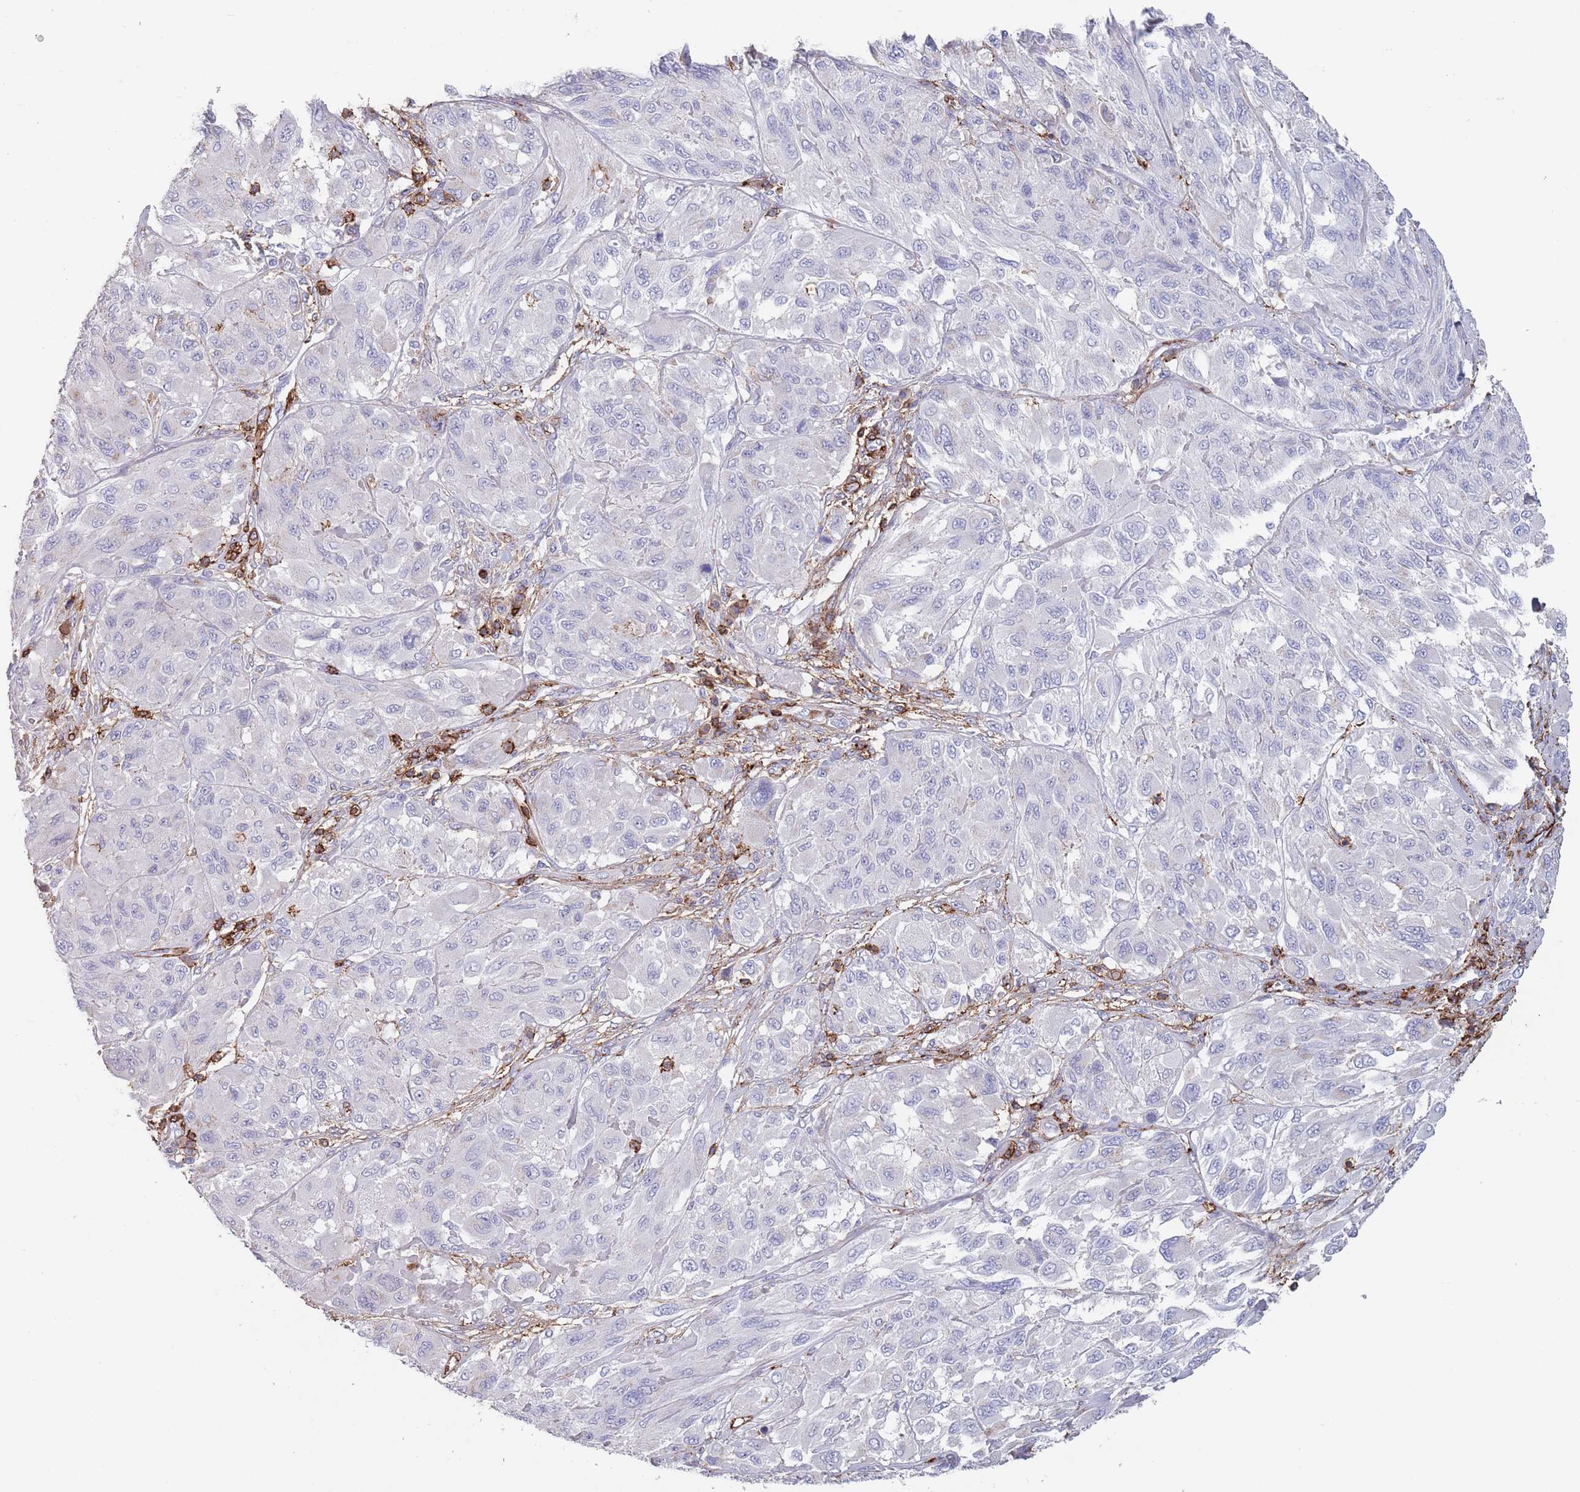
{"staining": {"intensity": "negative", "quantity": "none", "location": "none"}, "tissue": "melanoma", "cell_type": "Tumor cells", "image_type": "cancer", "snomed": [{"axis": "morphology", "description": "Malignant melanoma, NOS"}, {"axis": "topography", "description": "Skin"}], "caption": "Image shows no significant protein expression in tumor cells of malignant melanoma.", "gene": "RNF144A", "patient": {"sex": "female", "age": 91}}